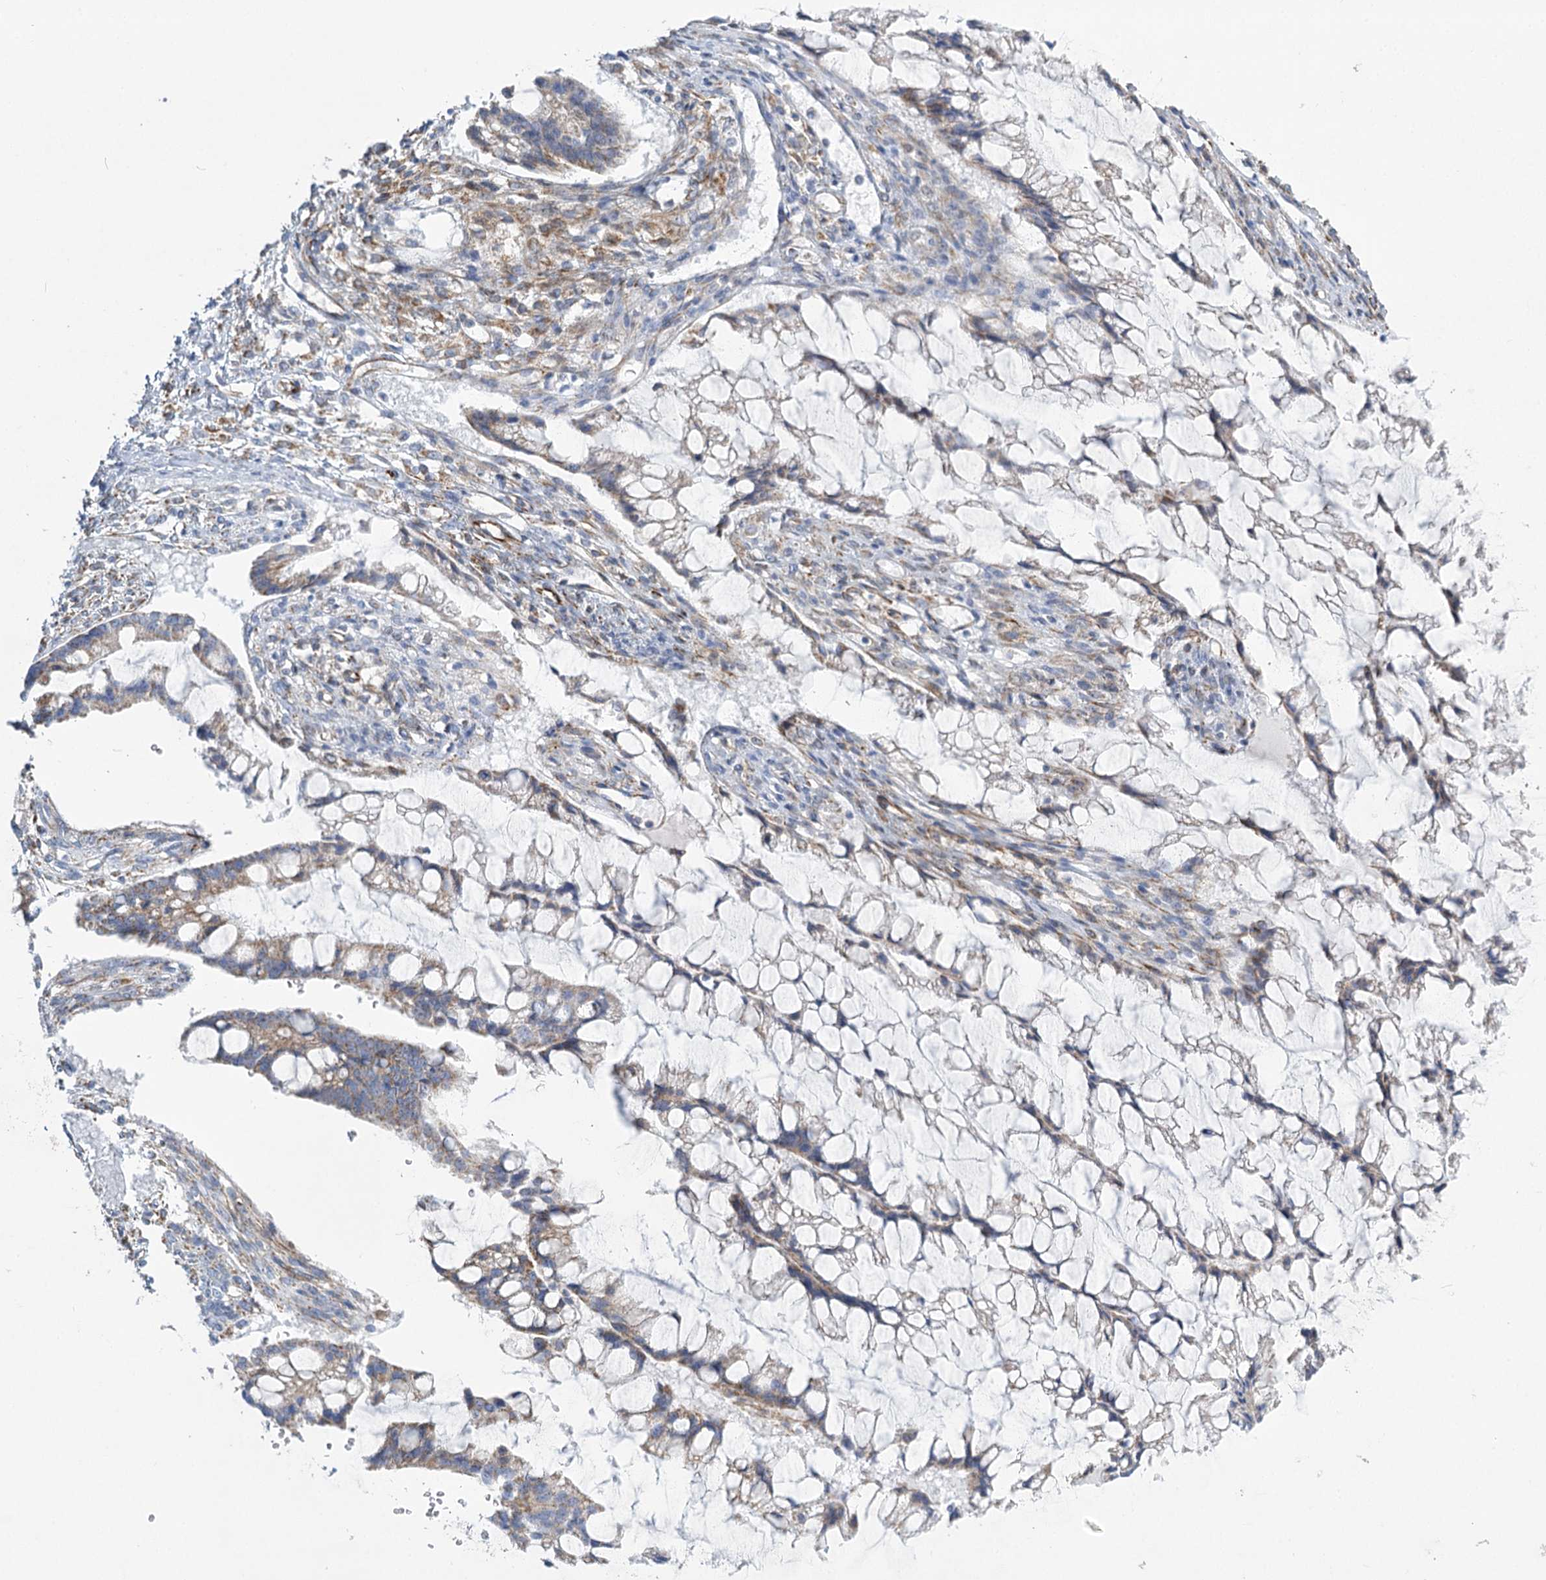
{"staining": {"intensity": "weak", "quantity": "25%-75%", "location": "cytoplasmic/membranous"}, "tissue": "ovarian cancer", "cell_type": "Tumor cells", "image_type": "cancer", "snomed": [{"axis": "morphology", "description": "Cystadenocarcinoma, mucinous, NOS"}, {"axis": "topography", "description": "Ovary"}], "caption": "Protein staining by IHC exhibits weak cytoplasmic/membranous expression in about 25%-75% of tumor cells in mucinous cystadenocarcinoma (ovarian).", "gene": "DHTKD1", "patient": {"sex": "female", "age": 73}}